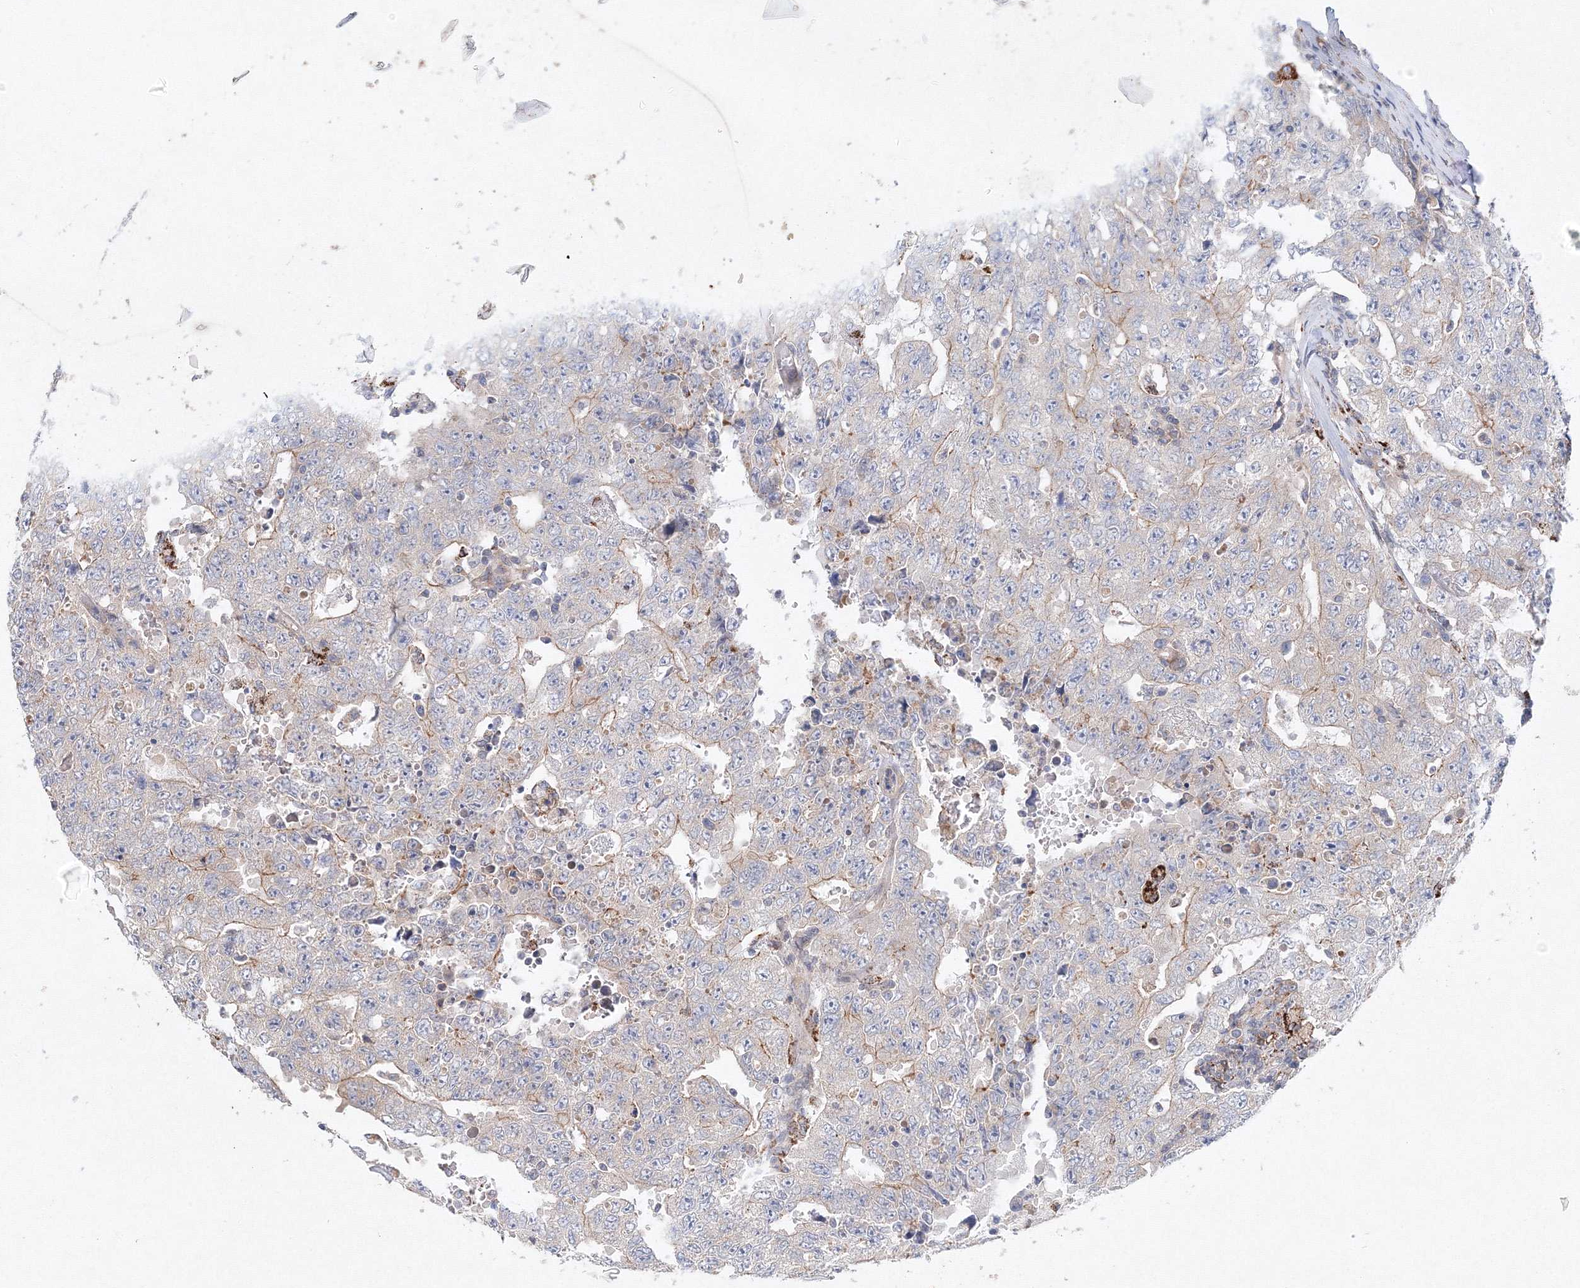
{"staining": {"intensity": "weak", "quantity": "<25%", "location": "cytoplasmic/membranous"}, "tissue": "testis cancer", "cell_type": "Tumor cells", "image_type": "cancer", "snomed": [{"axis": "morphology", "description": "Seminoma, NOS"}, {"axis": "morphology", "description": "Carcinoma, Embryonal, NOS"}, {"axis": "topography", "description": "Testis"}], "caption": "This is a photomicrograph of immunohistochemistry (IHC) staining of testis embryonal carcinoma, which shows no staining in tumor cells.", "gene": "WDR49", "patient": {"sex": "male", "age": 43}}